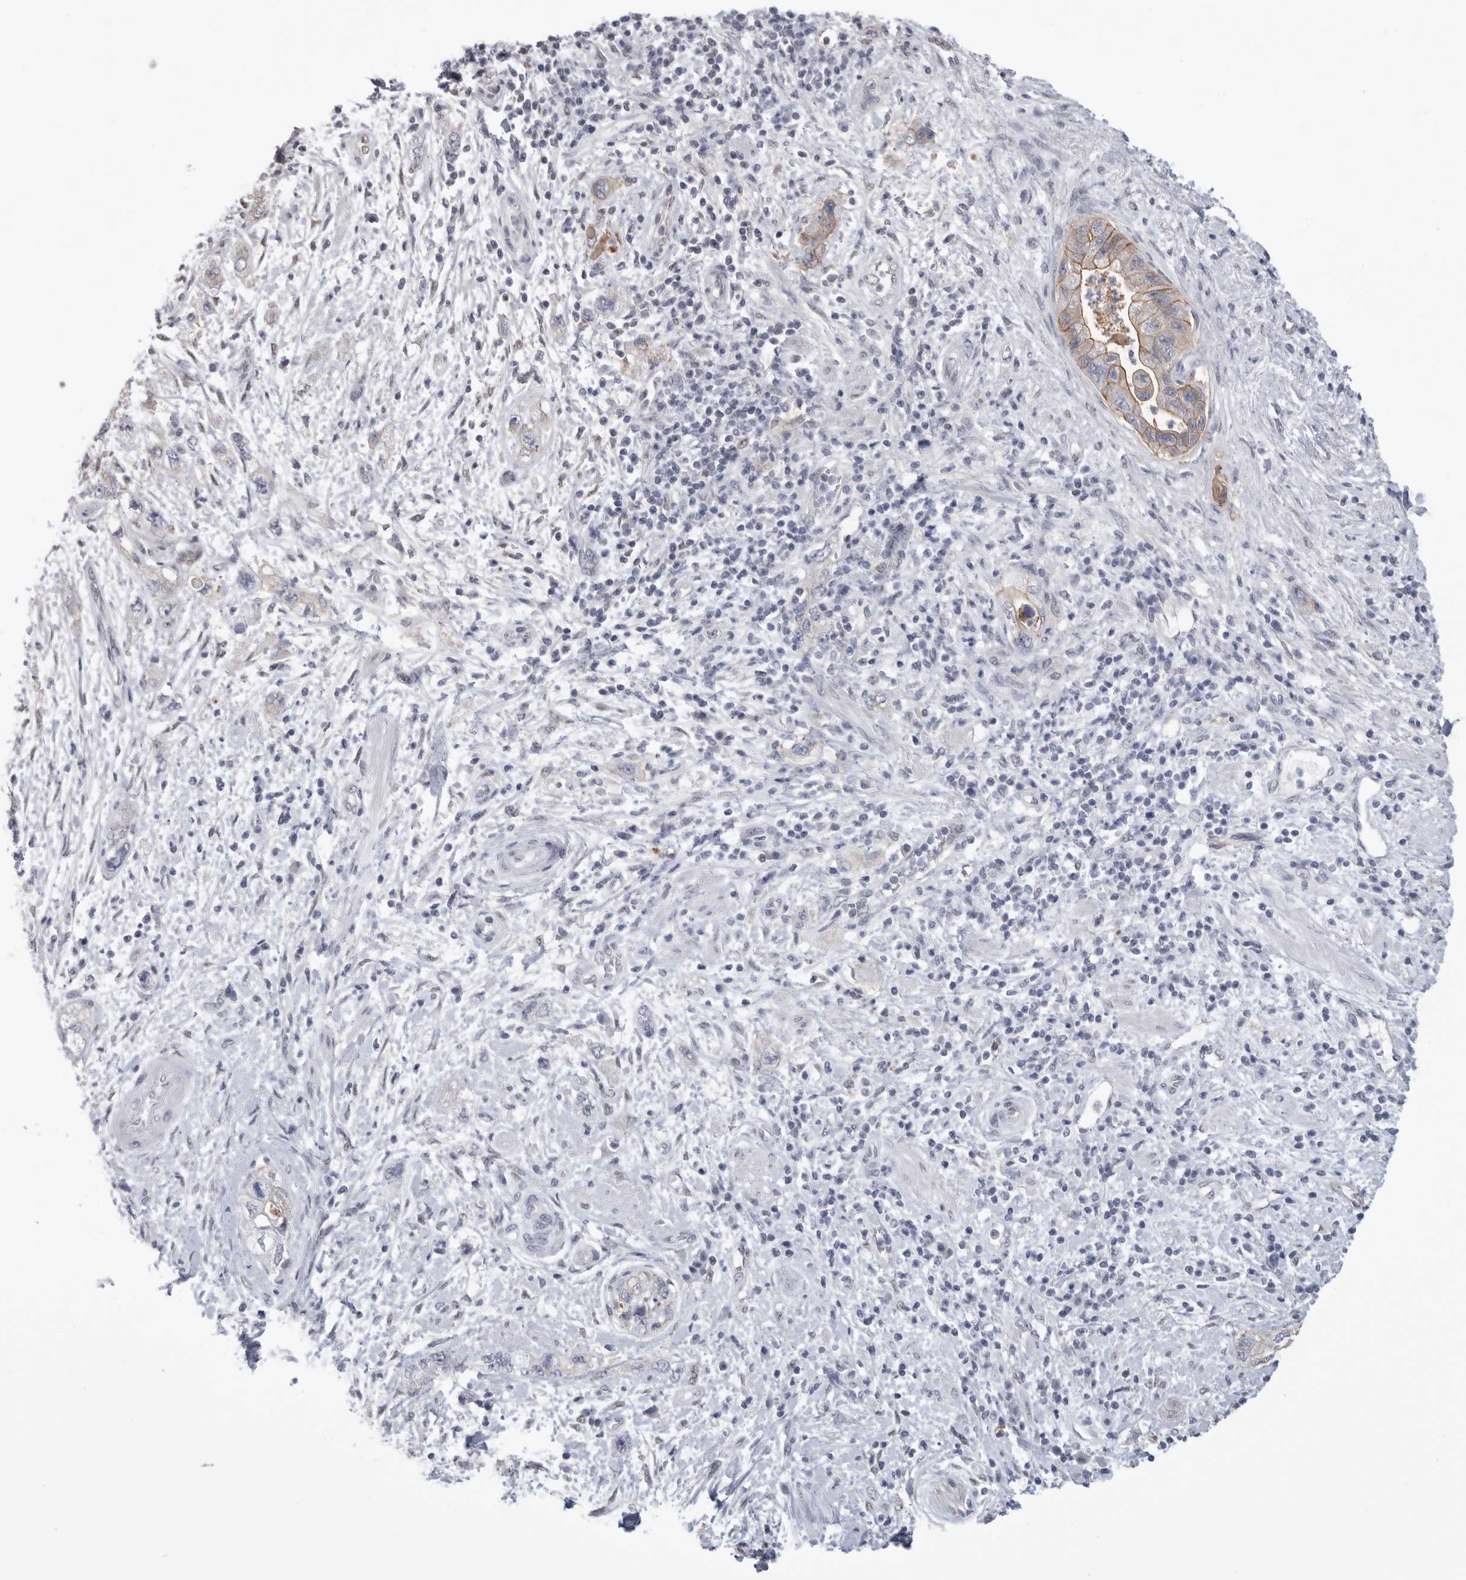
{"staining": {"intensity": "moderate", "quantity": "<25%", "location": "cytoplasmic/membranous"}, "tissue": "pancreatic cancer", "cell_type": "Tumor cells", "image_type": "cancer", "snomed": [{"axis": "morphology", "description": "Adenocarcinoma, NOS"}, {"axis": "topography", "description": "Pancreas"}], "caption": "This histopathology image displays immunohistochemistry (IHC) staining of pancreatic adenocarcinoma, with low moderate cytoplasmic/membranous expression in about <25% of tumor cells.", "gene": "NECTIN1", "patient": {"sex": "female", "age": 73}}